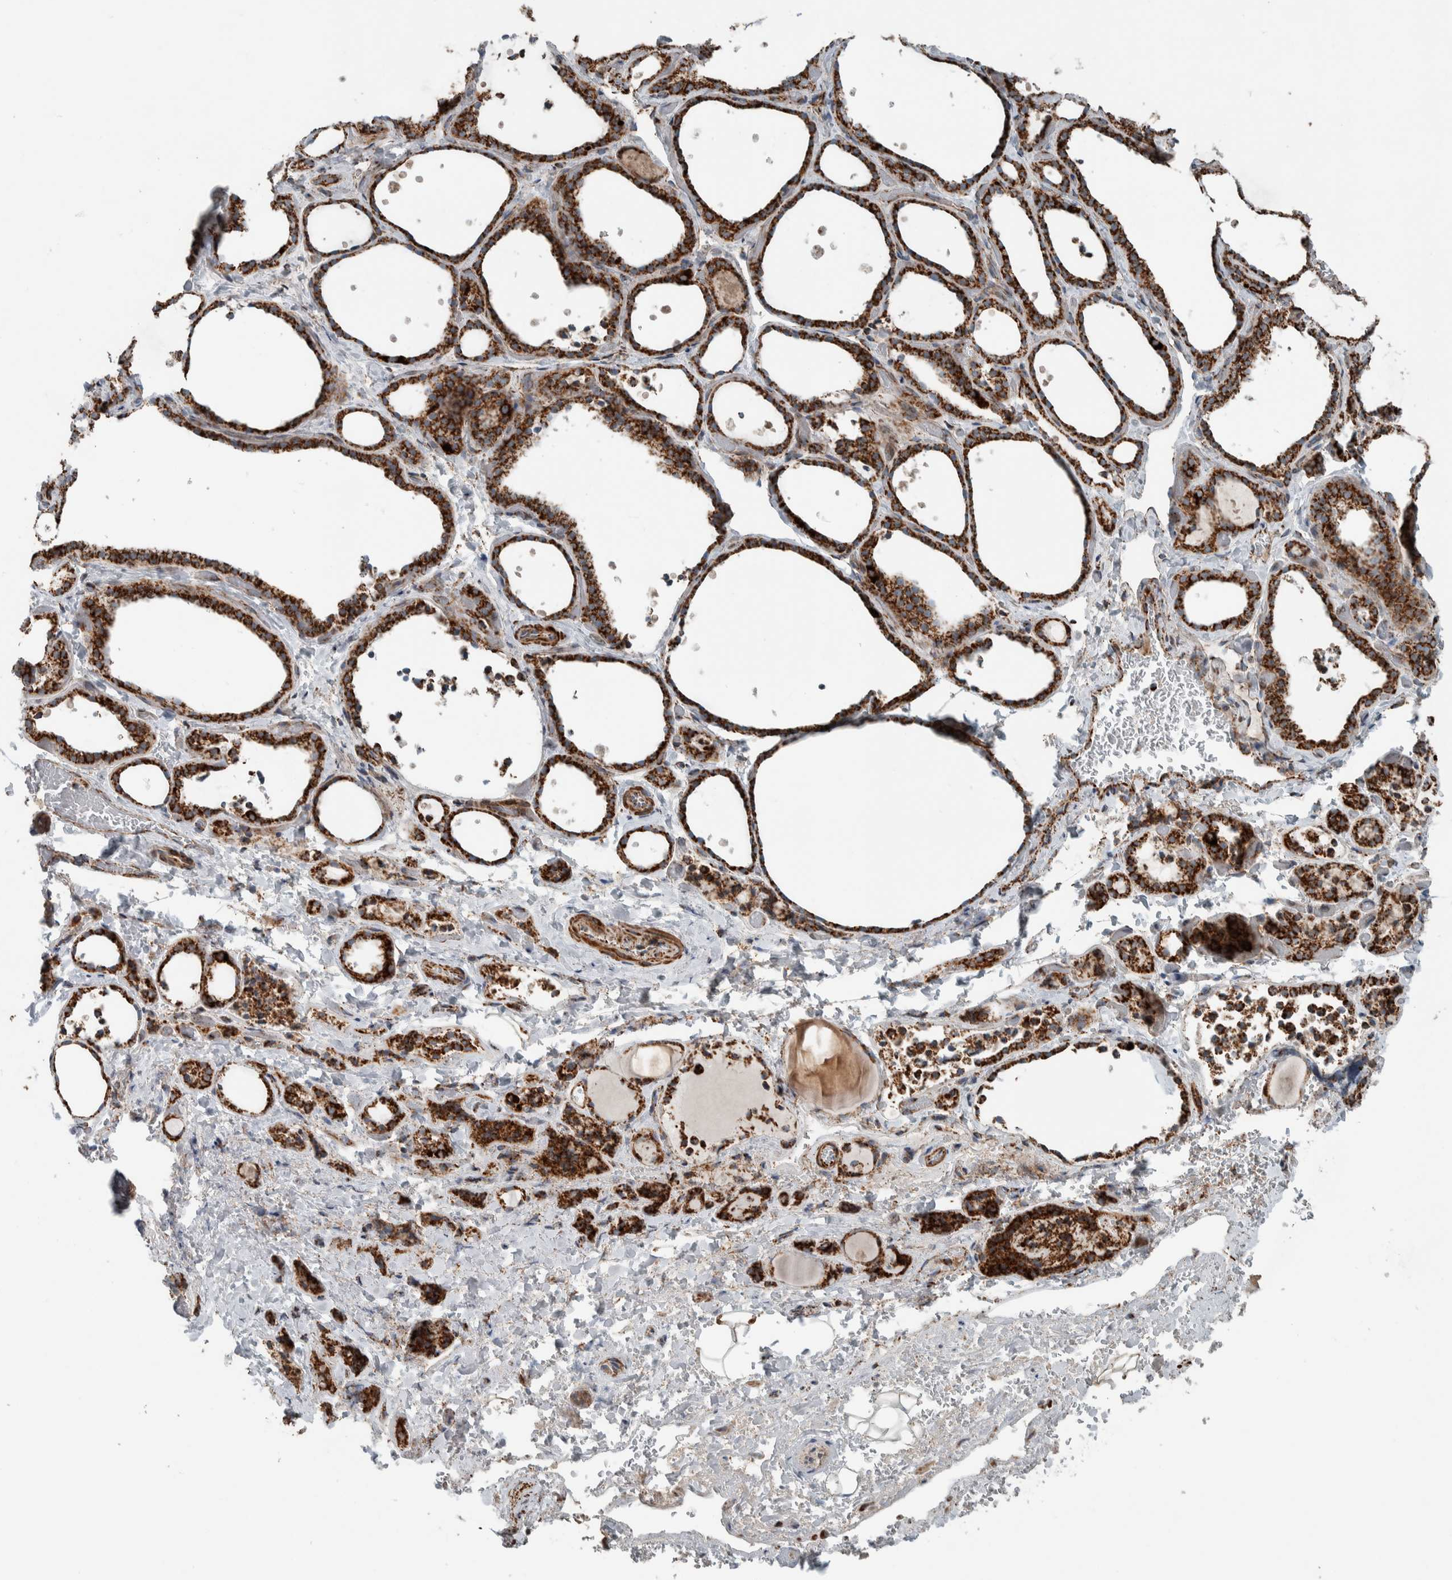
{"staining": {"intensity": "strong", "quantity": ">75%", "location": "cytoplasmic/membranous"}, "tissue": "thyroid gland", "cell_type": "Glandular cells", "image_type": "normal", "snomed": [{"axis": "morphology", "description": "Normal tissue, NOS"}, {"axis": "topography", "description": "Thyroid gland"}], "caption": "Human thyroid gland stained for a protein (brown) shows strong cytoplasmic/membranous positive staining in about >75% of glandular cells.", "gene": "CNTROB", "patient": {"sex": "female", "age": 44}}